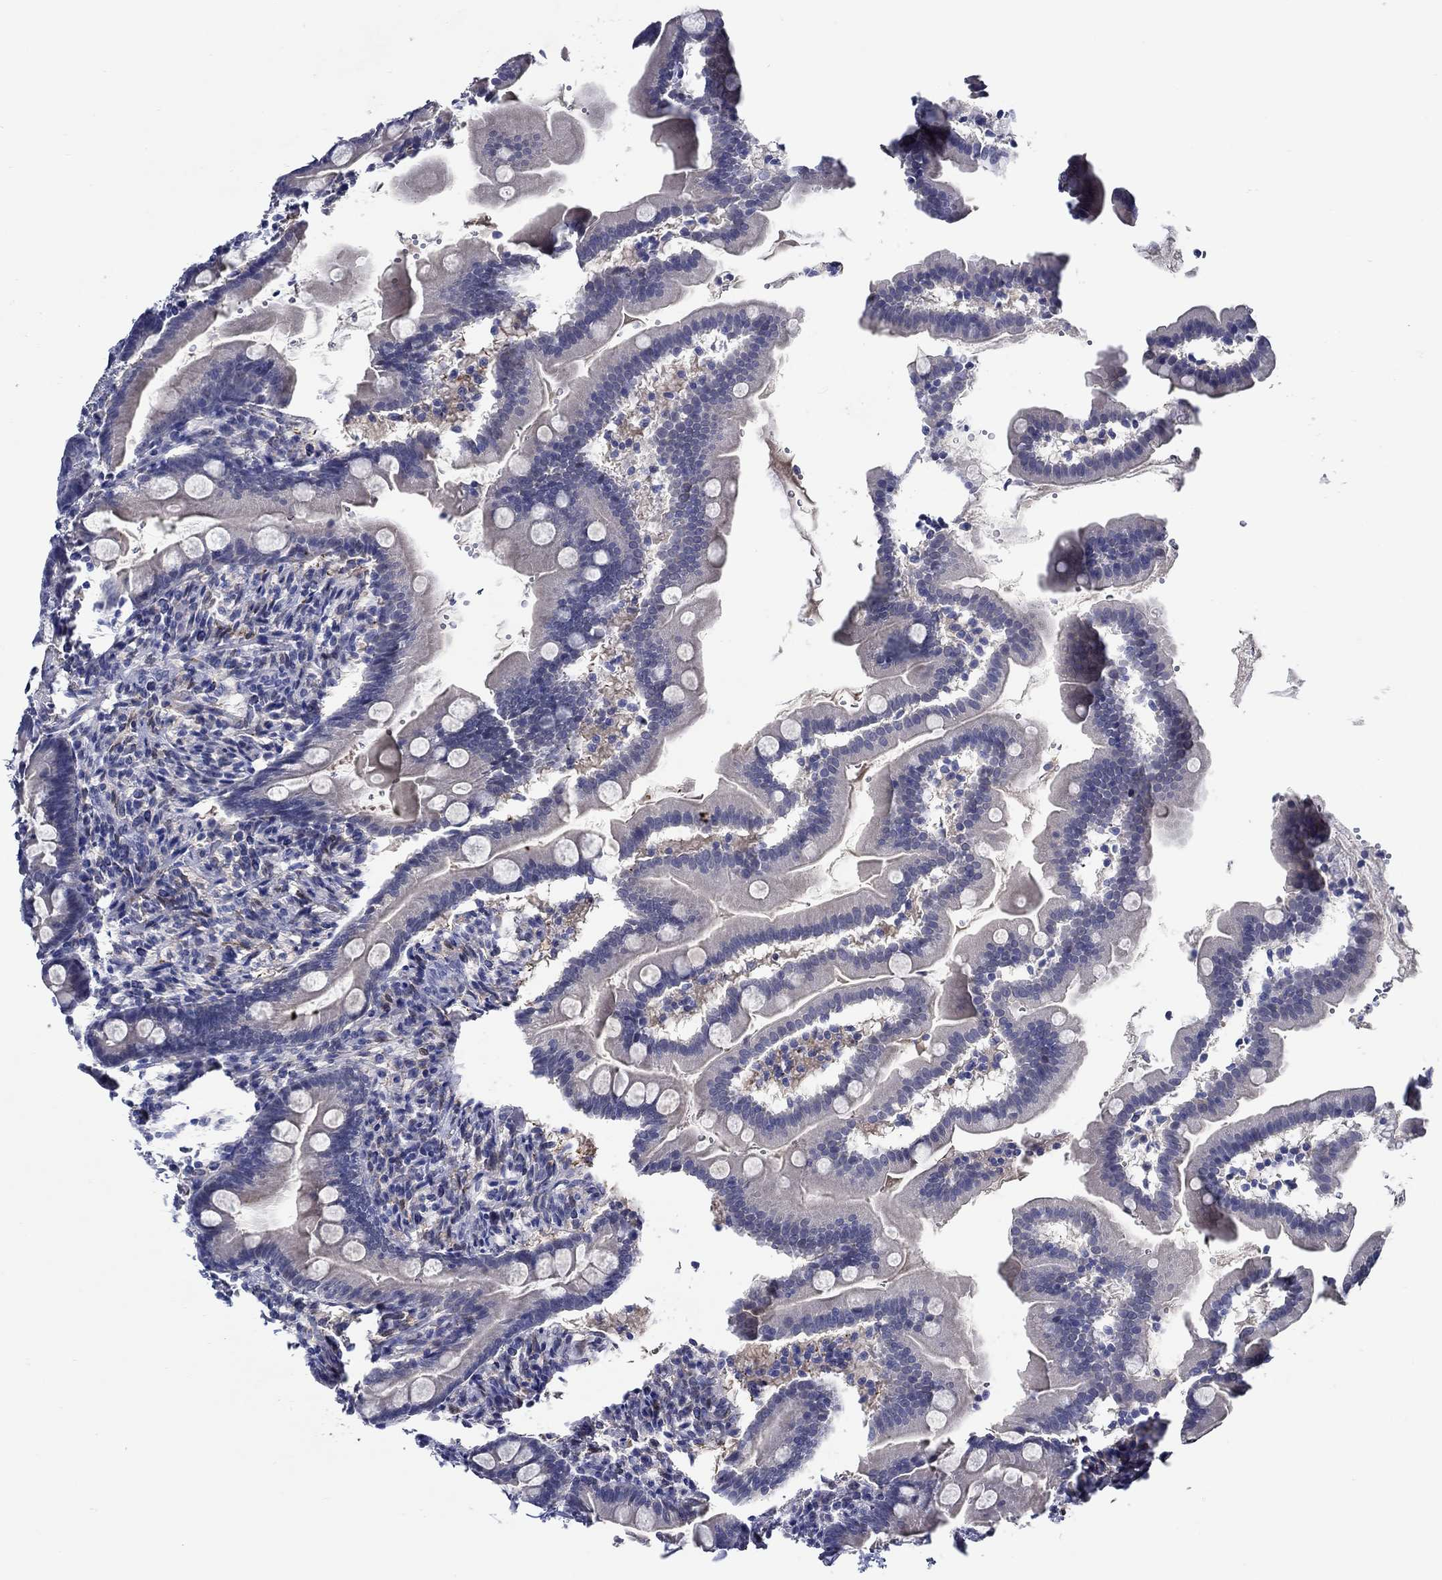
{"staining": {"intensity": "negative", "quantity": "none", "location": "none"}, "tissue": "small intestine", "cell_type": "Glandular cells", "image_type": "normal", "snomed": [{"axis": "morphology", "description": "Normal tissue, NOS"}, {"axis": "topography", "description": "Small intestine"}], "caption": "Immunohistochemistry (IHC) image of unremarkable small intestine stained for a protein (brown), which reveals no positivity in glandular cells.", "gene": "MC2R", "patient": {"sex": "female", "age": 44}}